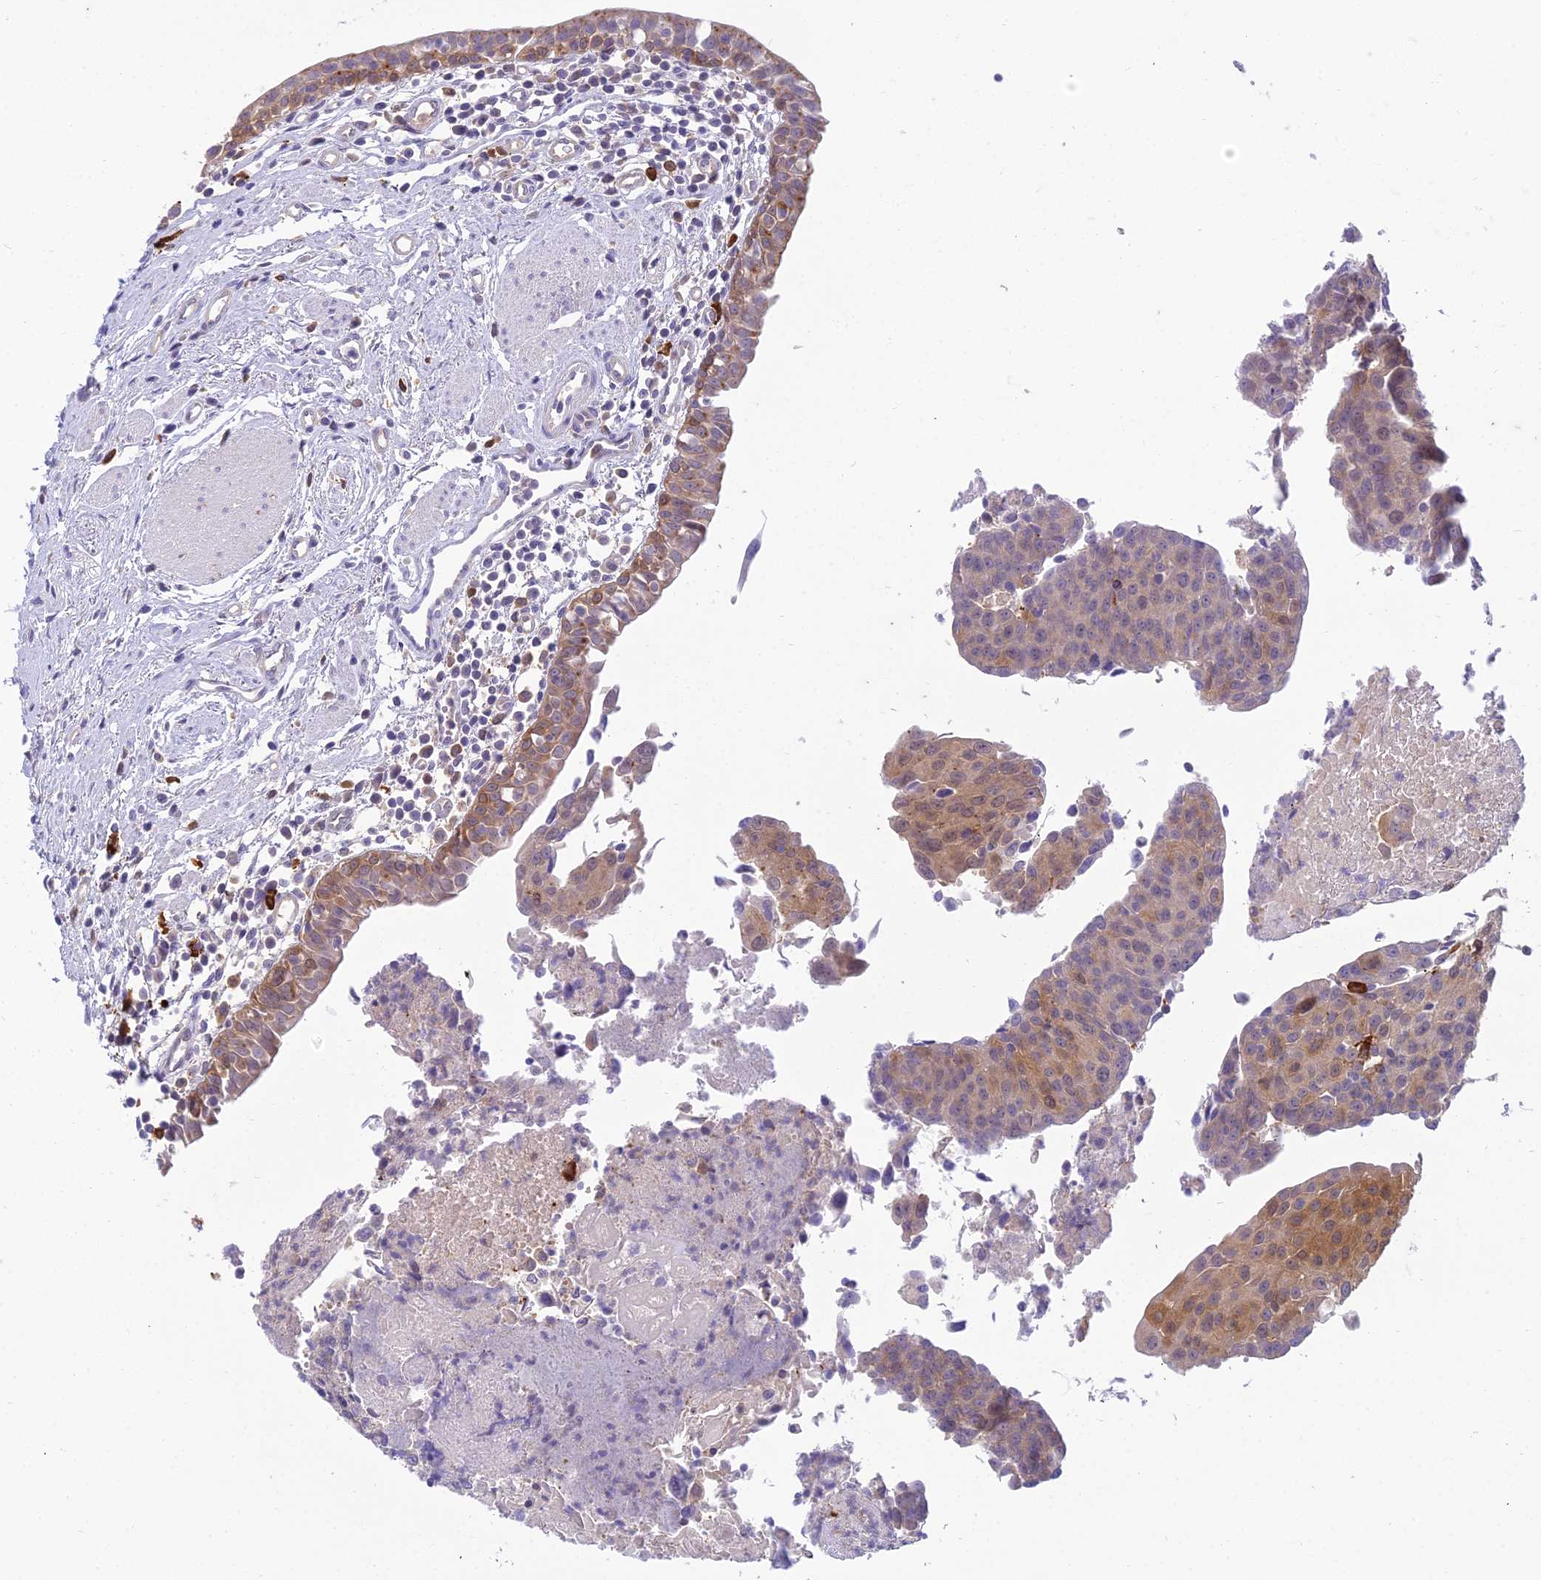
{"staining": {"intensity": "moderate", "quantity": "25%-75%", "location": "cytoplasmic/membranous"}, "tissue": "urothelial cancer", "cell_type": "Tumor cells", "image_type": "cancer", "snomed": [{"axis": "morphology", "description": "Urothelial carcinoma, High grade"}, {"axis": "topography", "description": "Urinary bladder"}], "caption": "A photomicrograph of human urothelial cancer stained for a protein exhibits moderate cytoplasmic/membranous brown staining in tumor cells.", "gene": "UBE2G1", "patient": {"sex": "female", "age": 85}}